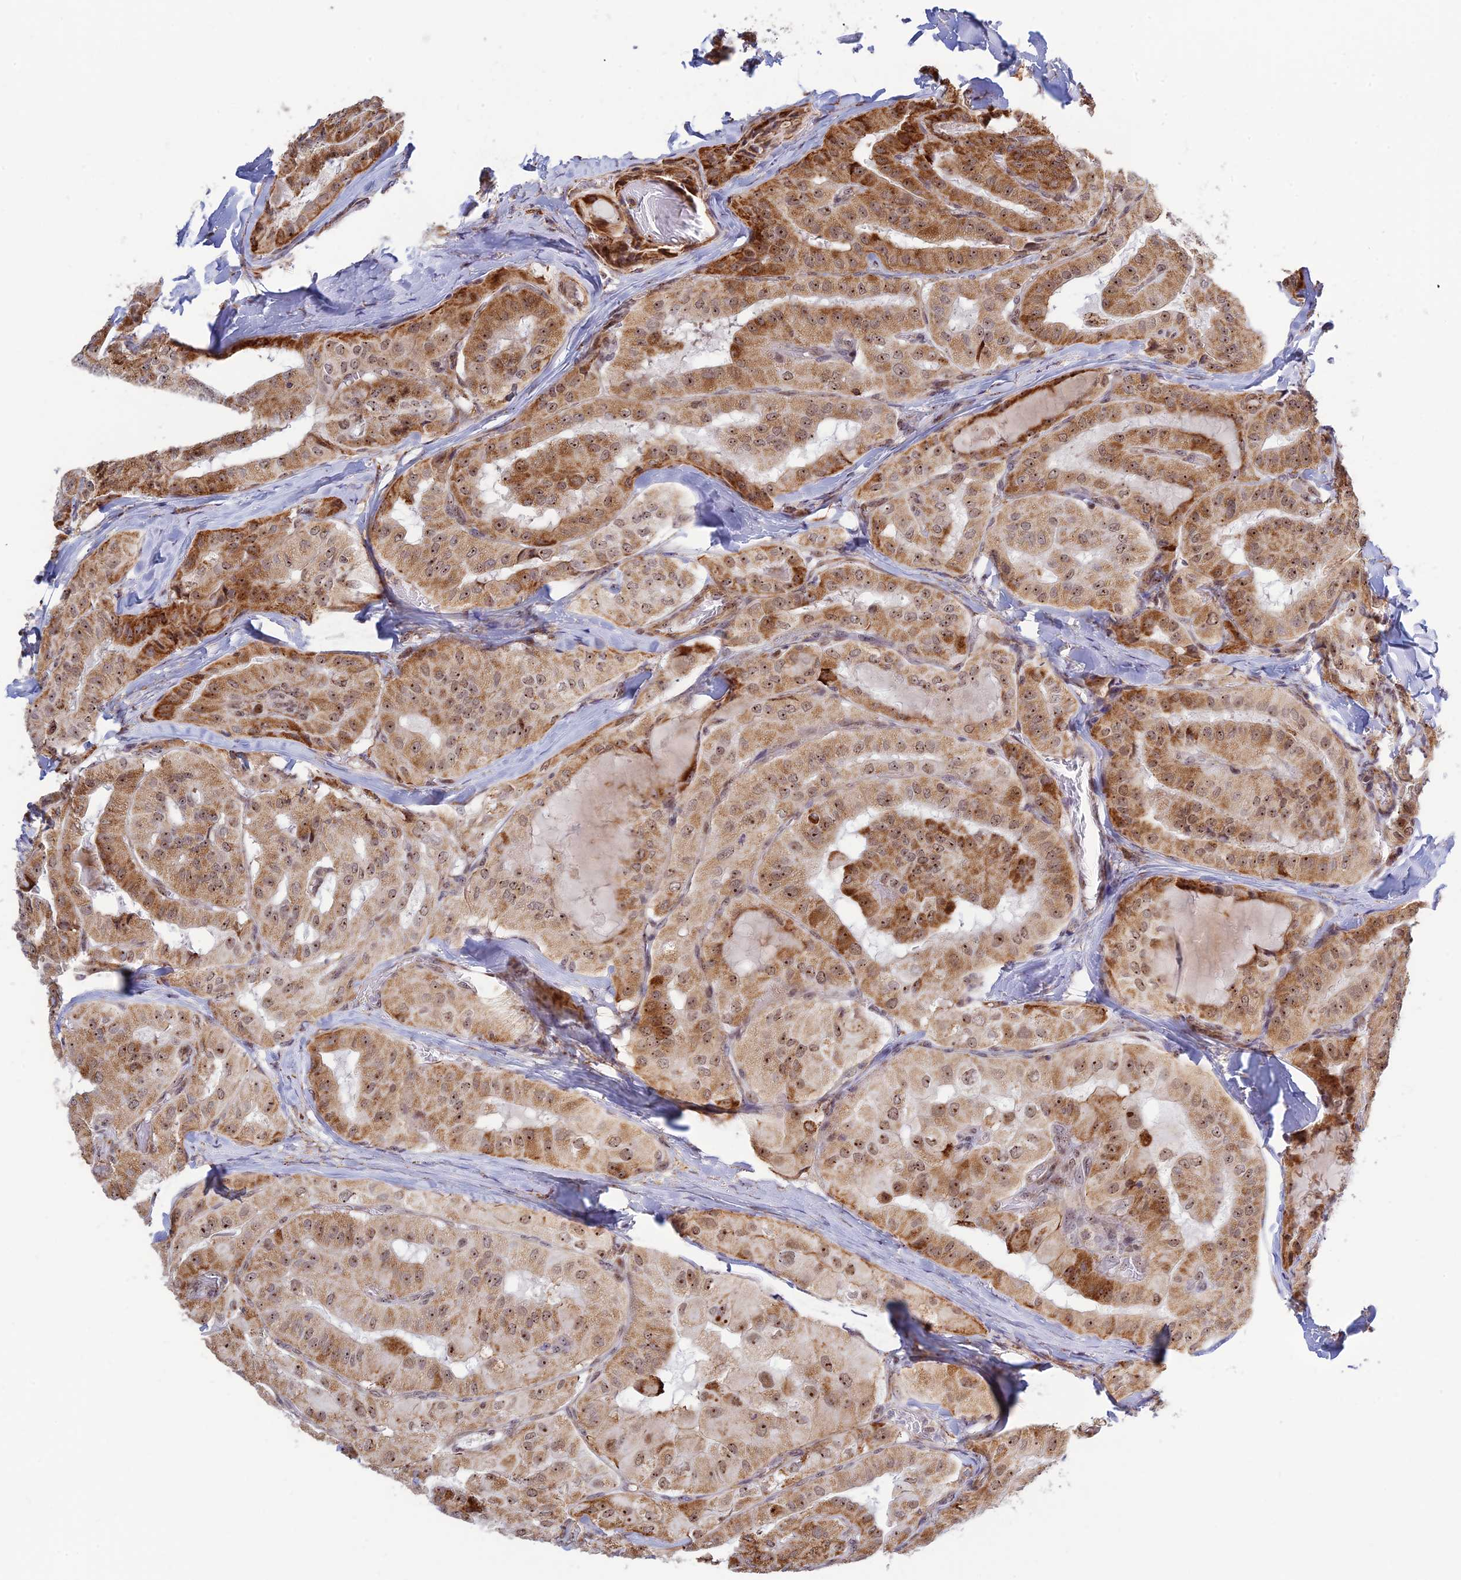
{"staining": {"intensity": "strong", "quantity": "25%-75%", "location": "cytoplasmic/membranous,nuclear"}, "tissue": "thyroid cancer", "cell_type": "Tumor cells", "image_type": "cancer", "snomed": [{"axis": "morphology", "description": "Normal tissue, NOS"}, {"axis": "morphology", "description": "Papillary adenocarcinoma, NOS"}, {"axis": "topography", "description": "Thyroid gland"}], "caption": "Strong cytoplasmic/membranous and nuclear expression for a protein is present in approximately 25%-75% of tumor cells of thyroid papillary adenocarcinoma using immunohistochemistry (IHC).", "gene": "POLR1G", "patient": {"sex": "female", "age": 59}}